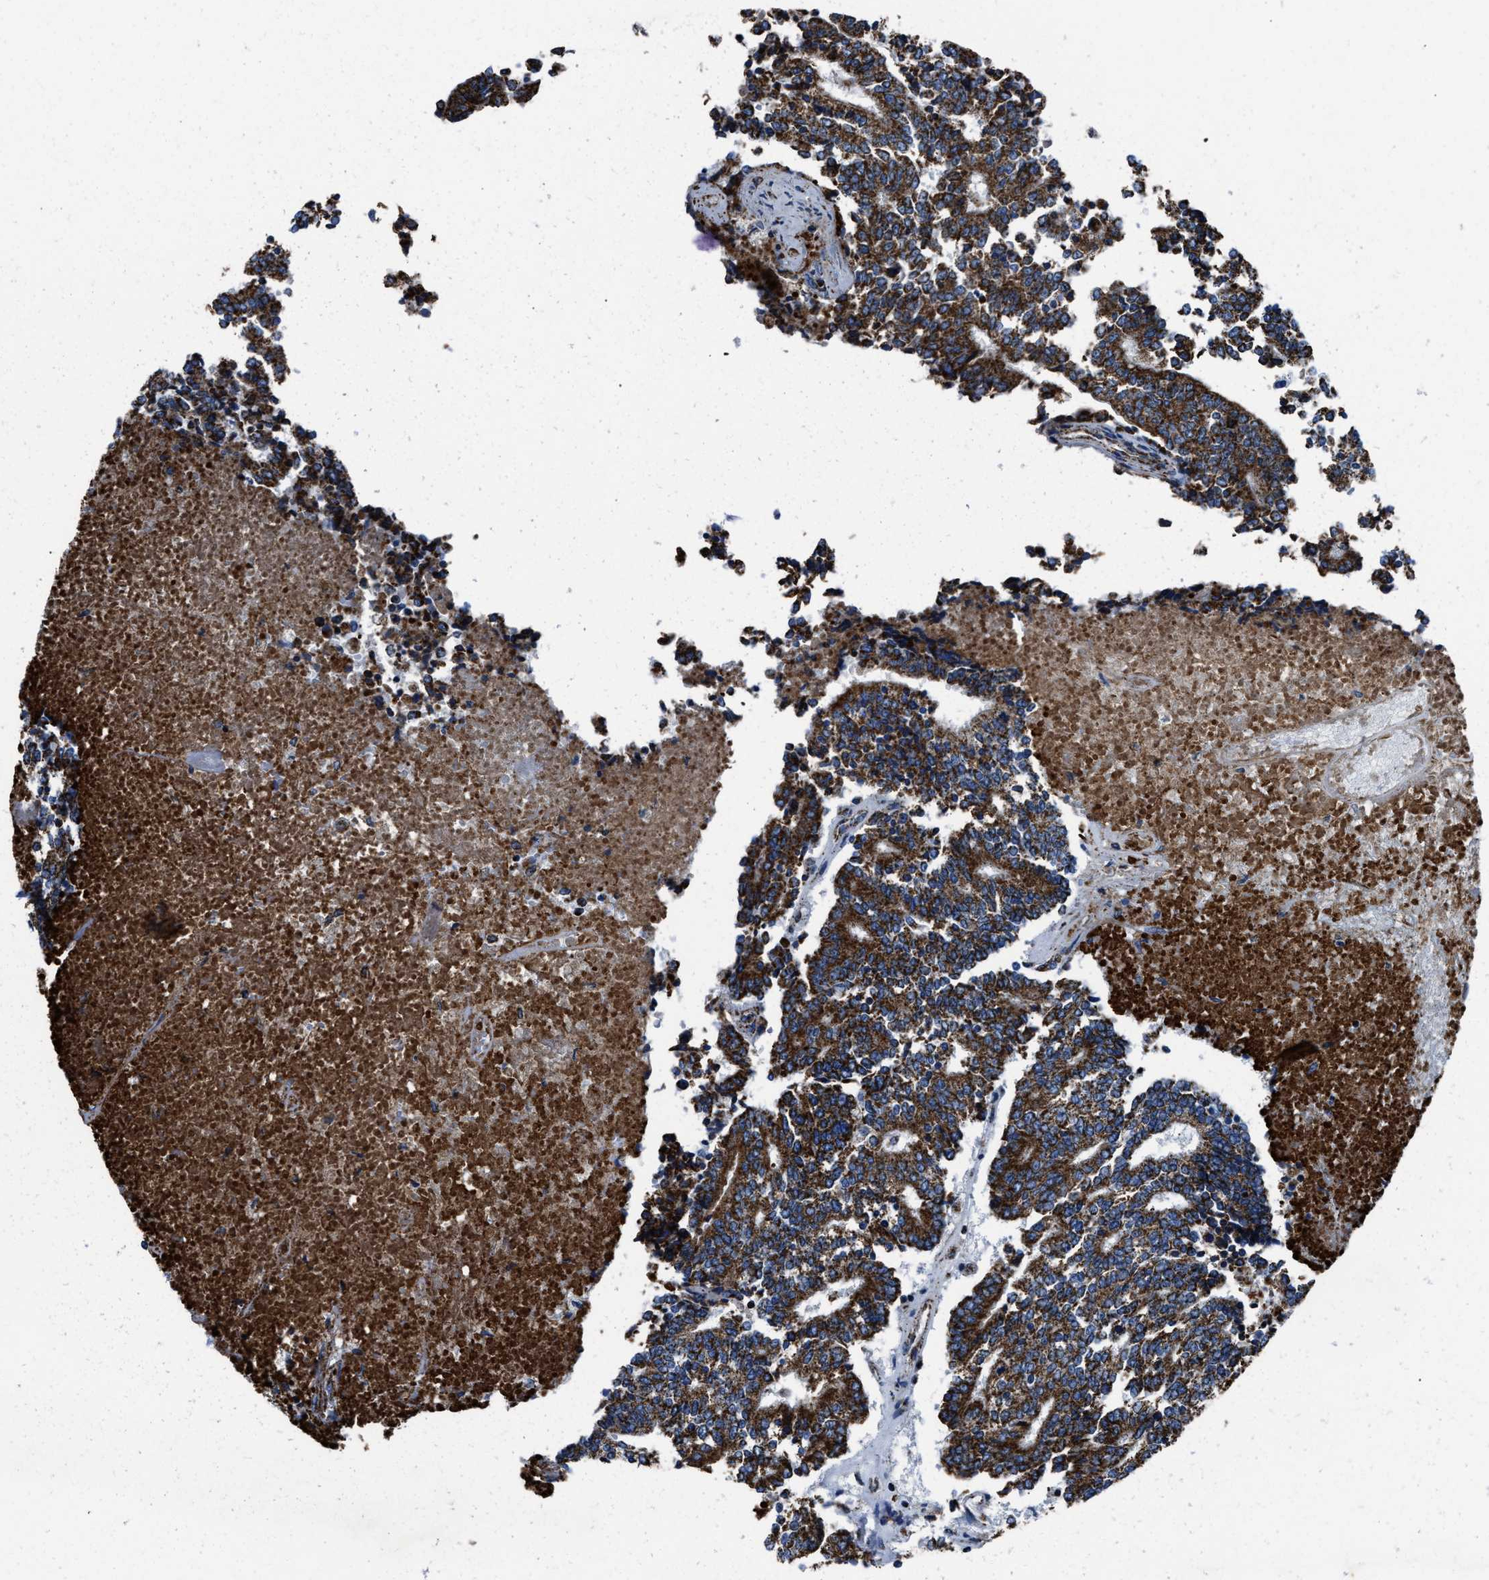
{"staining": {"intensity": "strong", "quantity": ">75%", "location": "cytoplasmic/membranous"}, "tissue": "prostate cancer", "cell_type": "Tumor cells", "image_type": "cancer", "snomed": [{"axis": "morphology", "description": "Normal tissue, NOS"}, {"axis": "morphology", "description": "Adenocarcinoma, High grade"}, {"axis": "topography", "description": "Prostate"}, {"axis": "topography", "description": "Seminal veicle"}], "caption": "A brown stain labels strong cytoplasmic/membranous positivity of a protein in human prostate cancer tumor cells. The protein is stained brown, and the nuclei are stained in blue (DAB (3,3'-diaminobenzidine) IHC with brightfield microscopy, high magnification).", "gene": "NSD3", "patient": {"sex": "male", "age": 55}}